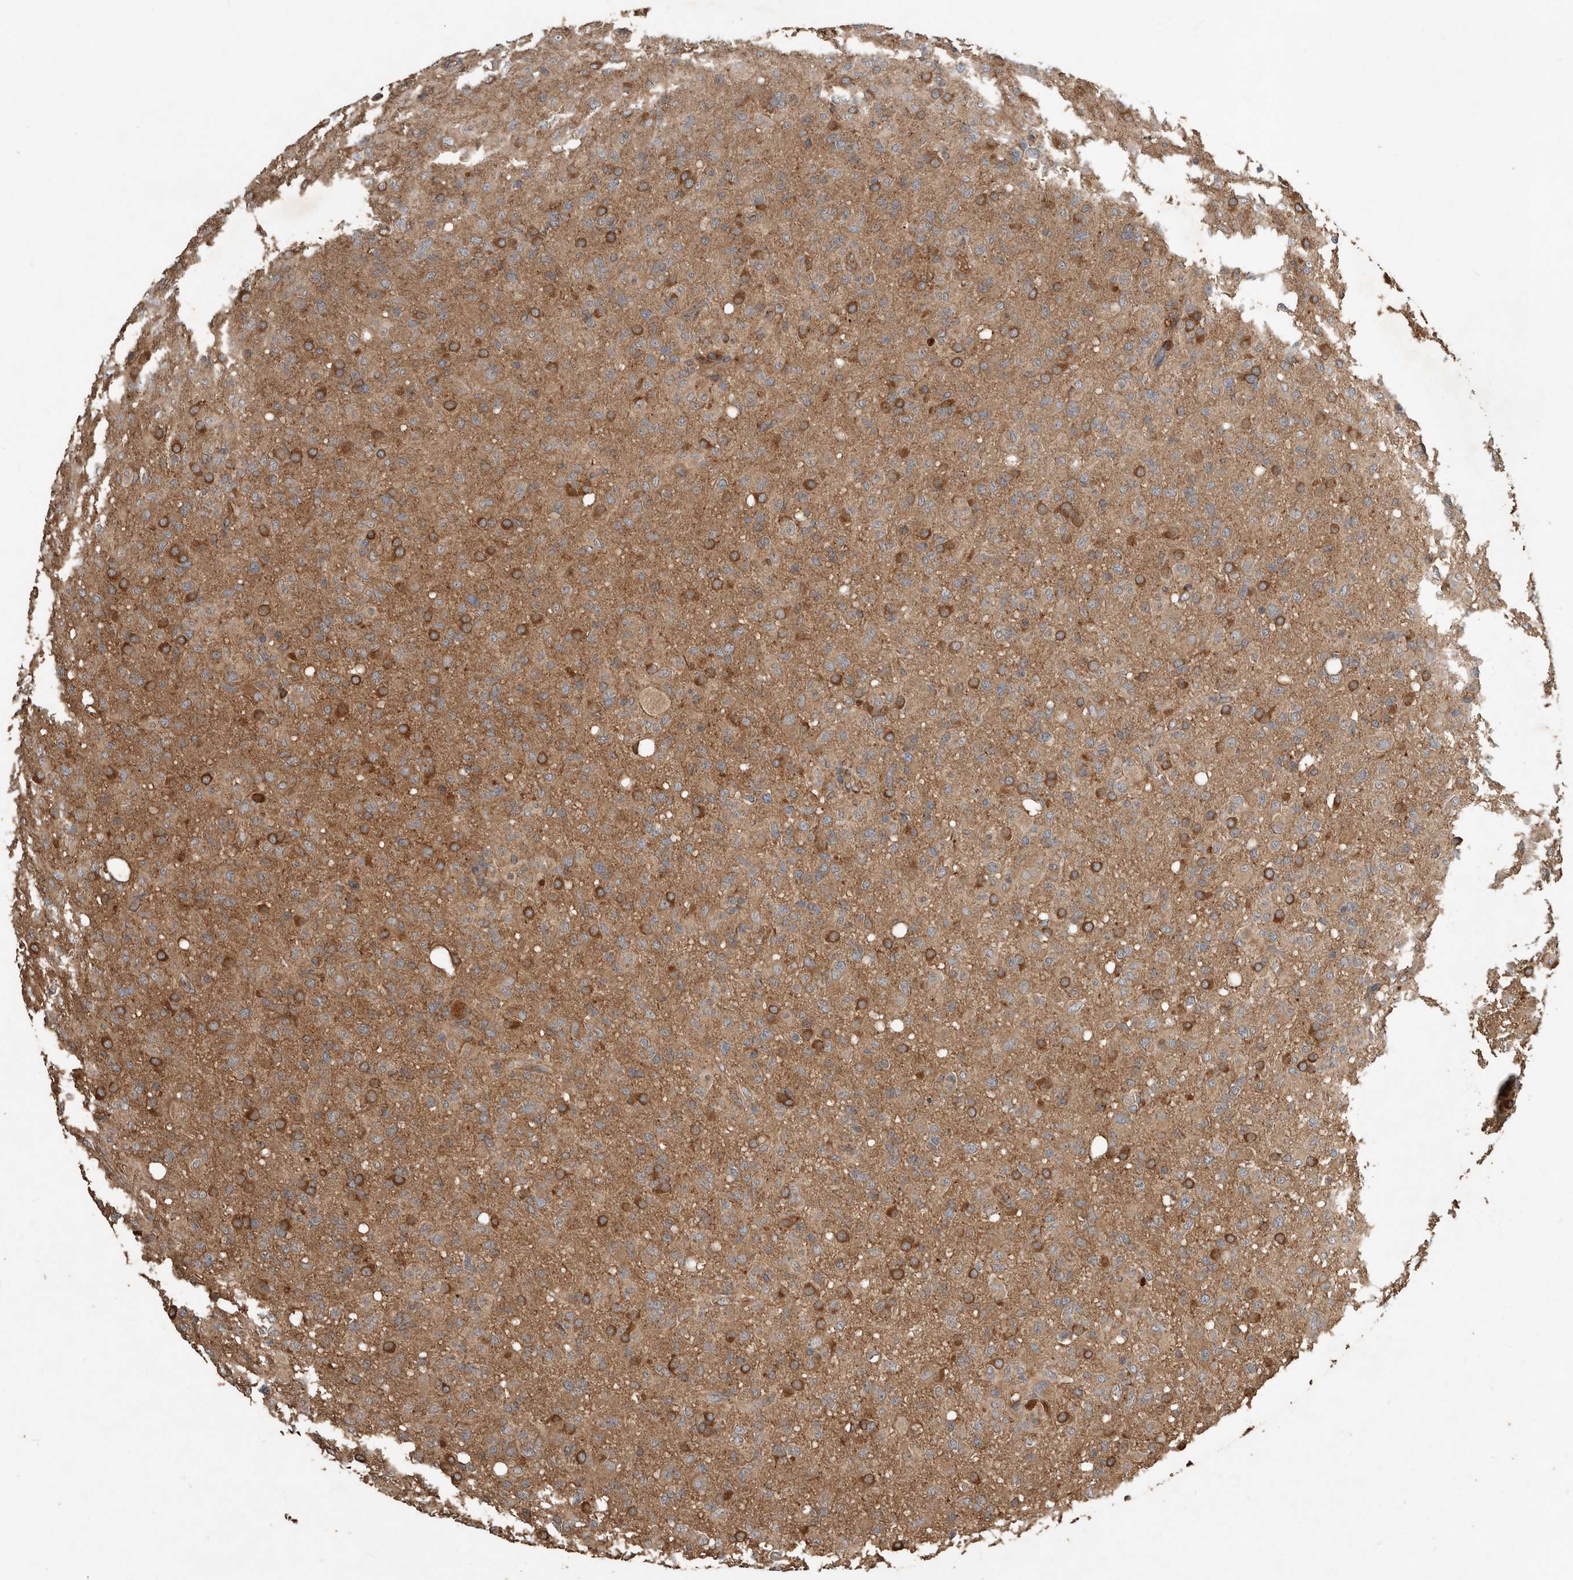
{"staining": {"intensity": "strong", "quantity": "25%-75%", "location": "cytoplasmic/membranous"}, "tissue": "glioma", "cell_type": "Tumor cells", "image_type": "cancer", "snomed": [{"axis": "morphology", "description": "Glioma, malignant, High grade"}, {"axis": "topography", "description": "Brain"}], "caption": "DAB immunohistochemical staining of human glioma shows strong cytoplasmic/membranous protein expression in approximately 25%-75% of tumor cells.", "gene": "RNF207", "patient": {"sex": "female", "age": 57}}